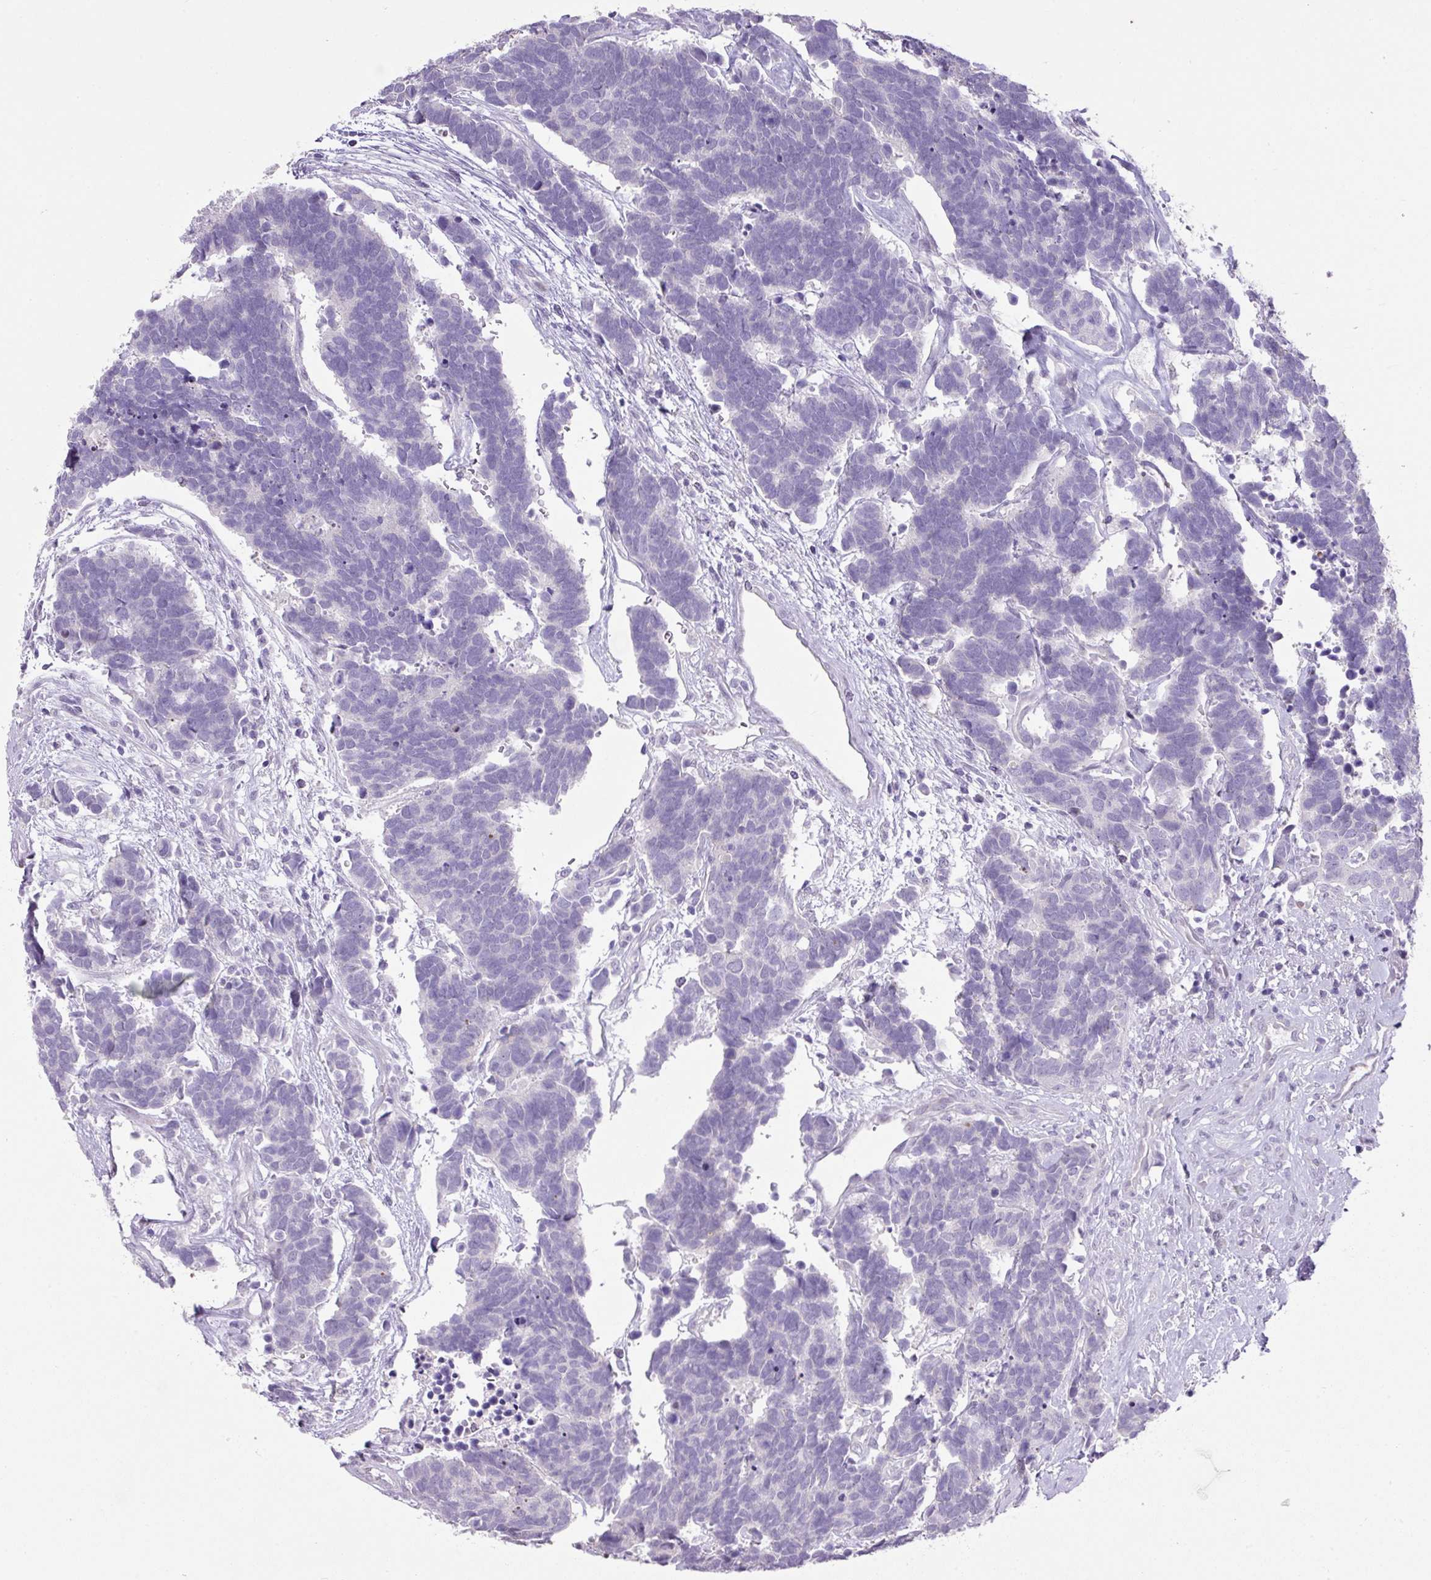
{"staining": {"intensity": "negative", "quantity": "none", "location": "none"}, "tissue": "carcinoid", "cell_type": "Tumor cells", "image_type": "cancer", "snomed": [{"axis": "morphology", "description": "Carcinoma, NOS"}, {"axis": "morphology", "description": "Carcinoid, malignant, NOS"}, {"axis": "topography", "description": "Urinary bladder"}], "caption": "This histopathology image is of carcinoid stained with immunohistochemistry to label a protein in brown with the nuclei are counter-stained blue. There is no expression in tumor cells.", "gene": "ANKRD13B", "patient": {"sex": "male", "age": 57}}